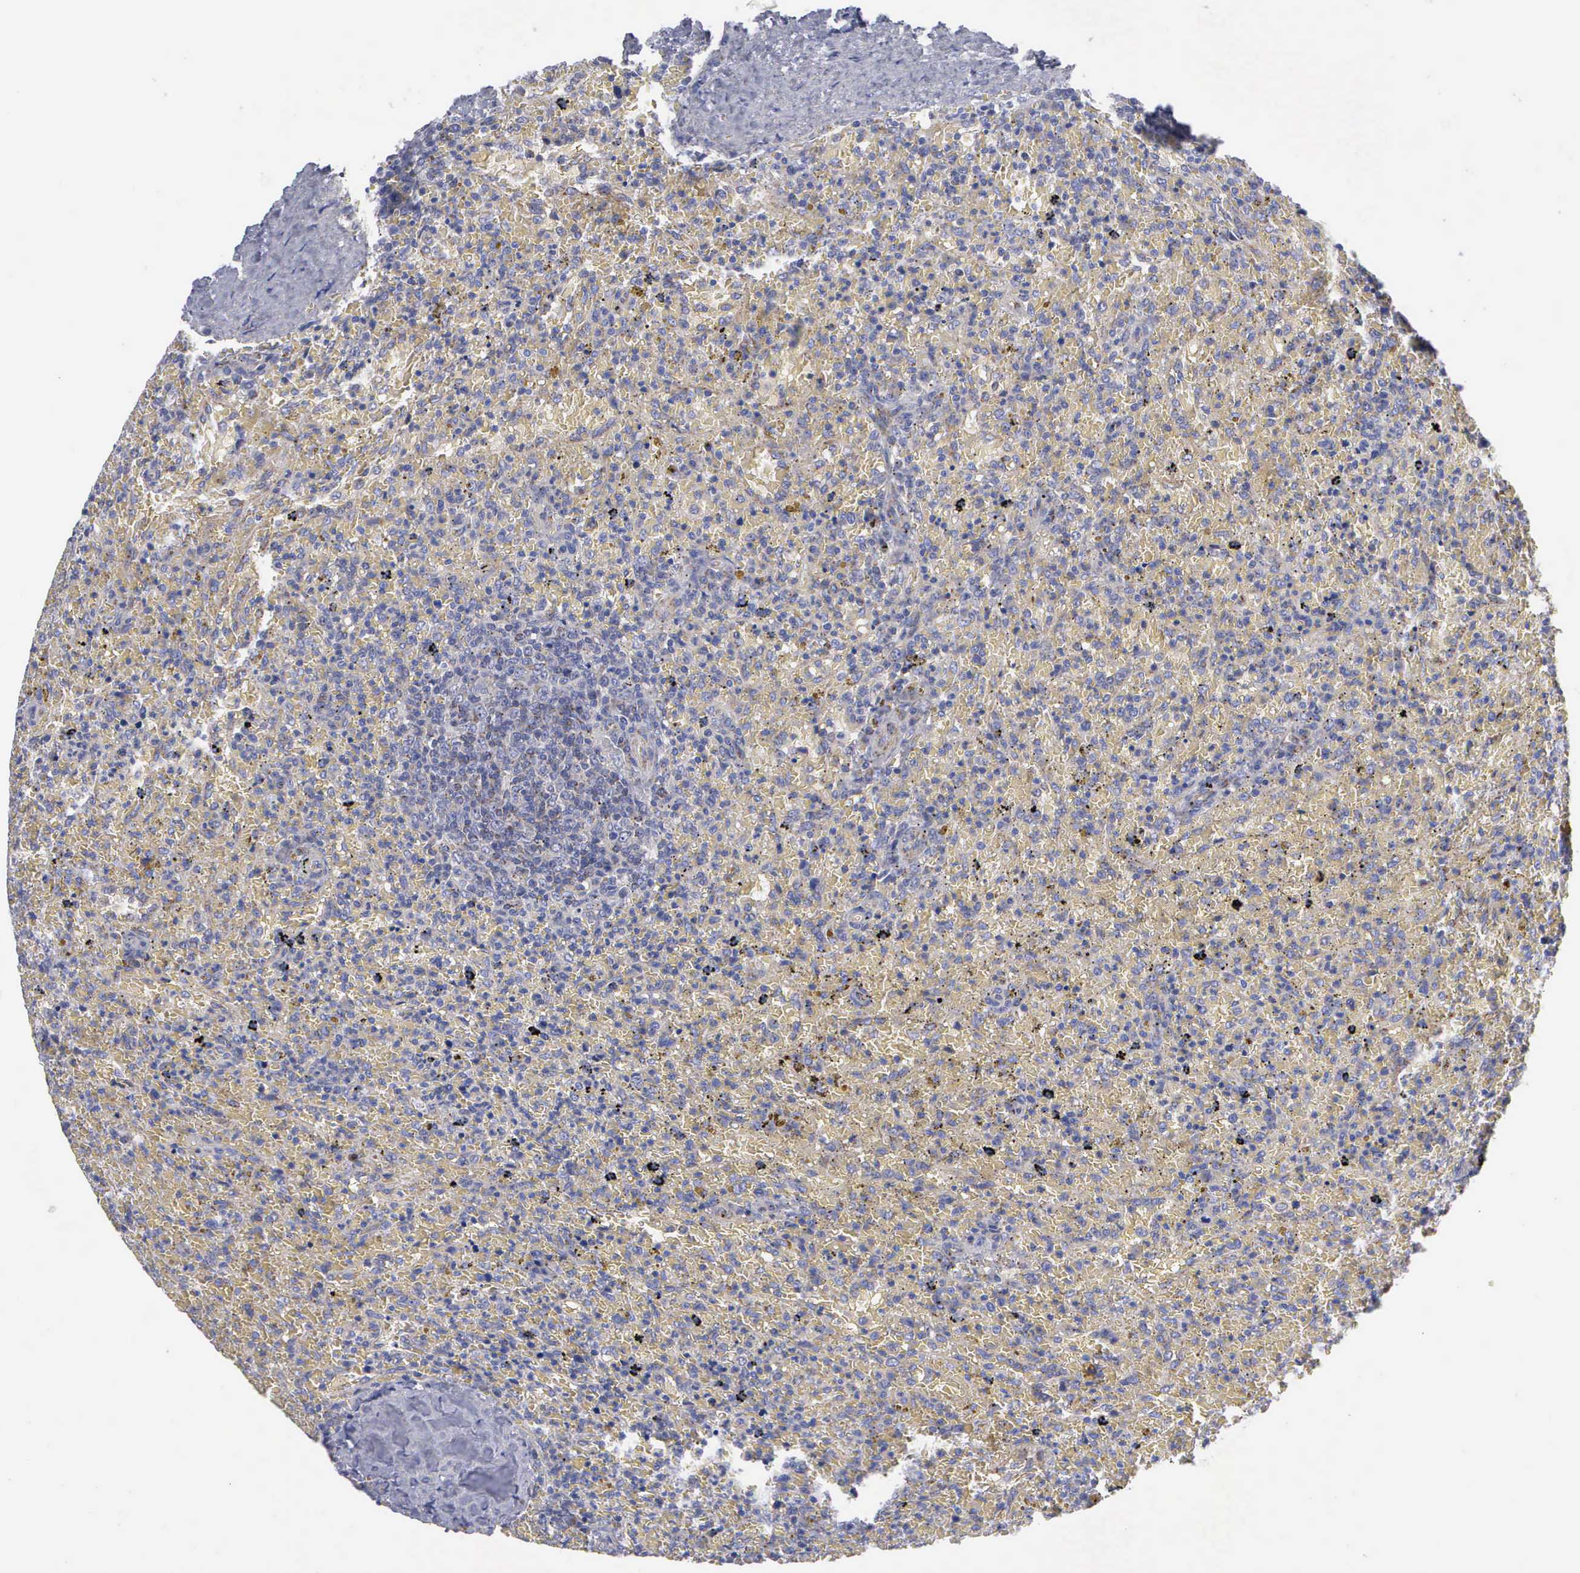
{"staining": {"intensity": "weak", "quantity": "<25%", "location": "cytoplasmic/membranous"}, "tissue": "lymphoma", "cell_type": "Tumor cells", "image_type": "cancer", "snomed": [{"axis": "morphology", "description": "Malignant lymphoma, non-Hodgkin's type, High grade"}, {"axis": "topography", "description": "Spleen"}, {"axis": "topography", "description": "Lymph node"}], "caption": "The histopathology image demonstrates no significant expression in tumor cells of malignant lymphoma, non-Hodgkin's type (high-grade).", "gene": "APOOL", "patient": {"sex": "female", "age": 70}}